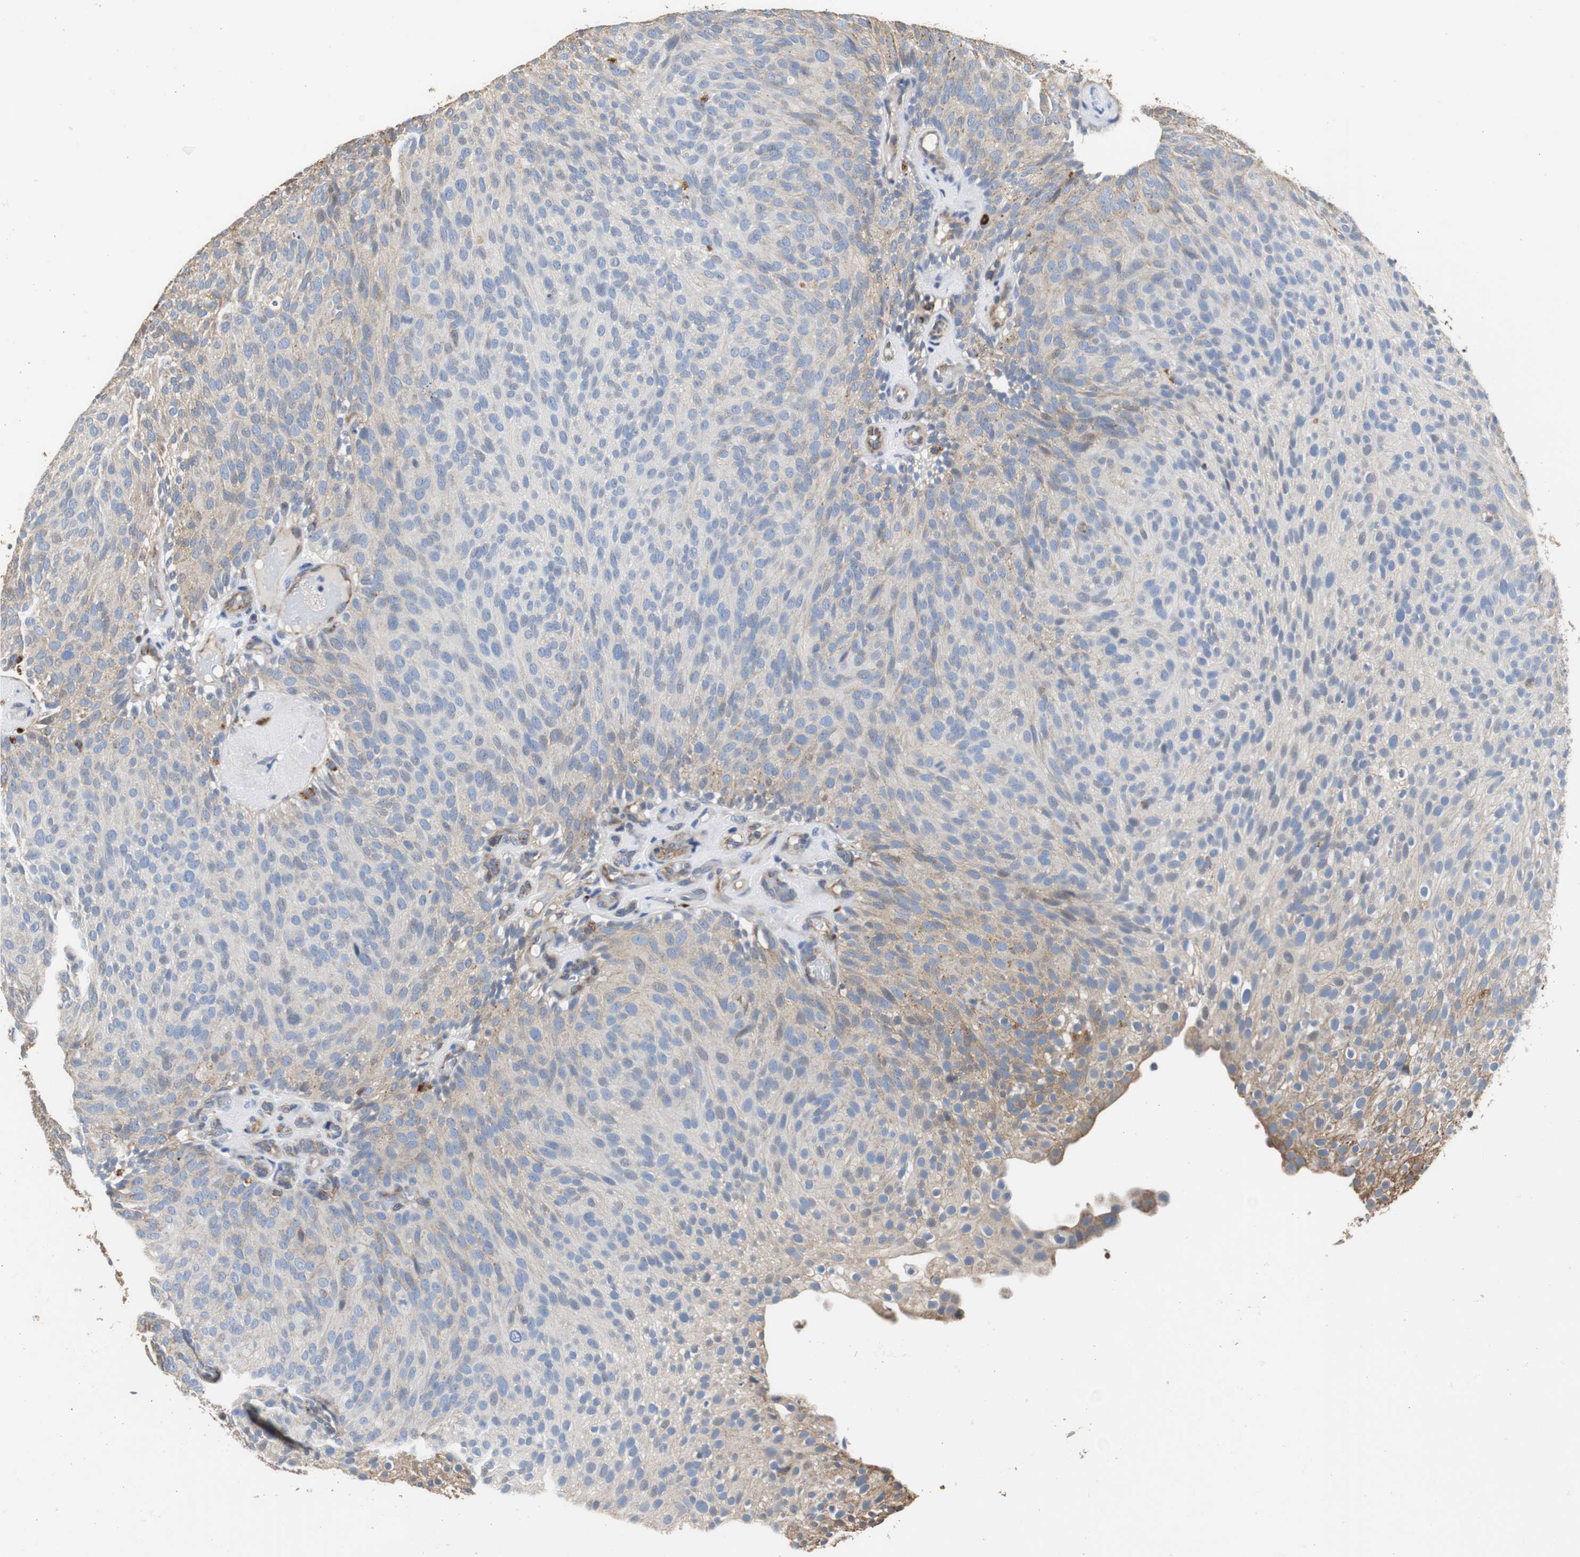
{"staining": {"intensity": "moderate", "quantity": "<25%", "location": "cytoplasmic/membranous"}, "tissue": "urothelial cancer", "cell_type": "Tumor cells", "image_type": "cancer", "snomed": [{"axis": "morphology", "description": "Urothelial carcinoma, Low grade"}, {"axis": "topography", "description": "Urinary bladder"}], "caption": "Protein staining of low-grade urothelial carcinoma tissue shows moderate cytoplasmic/membranous staining in approximately <25% of tumor cells.", "gene": "PCK1", "patient": {"sex": "male", "age": 78}}